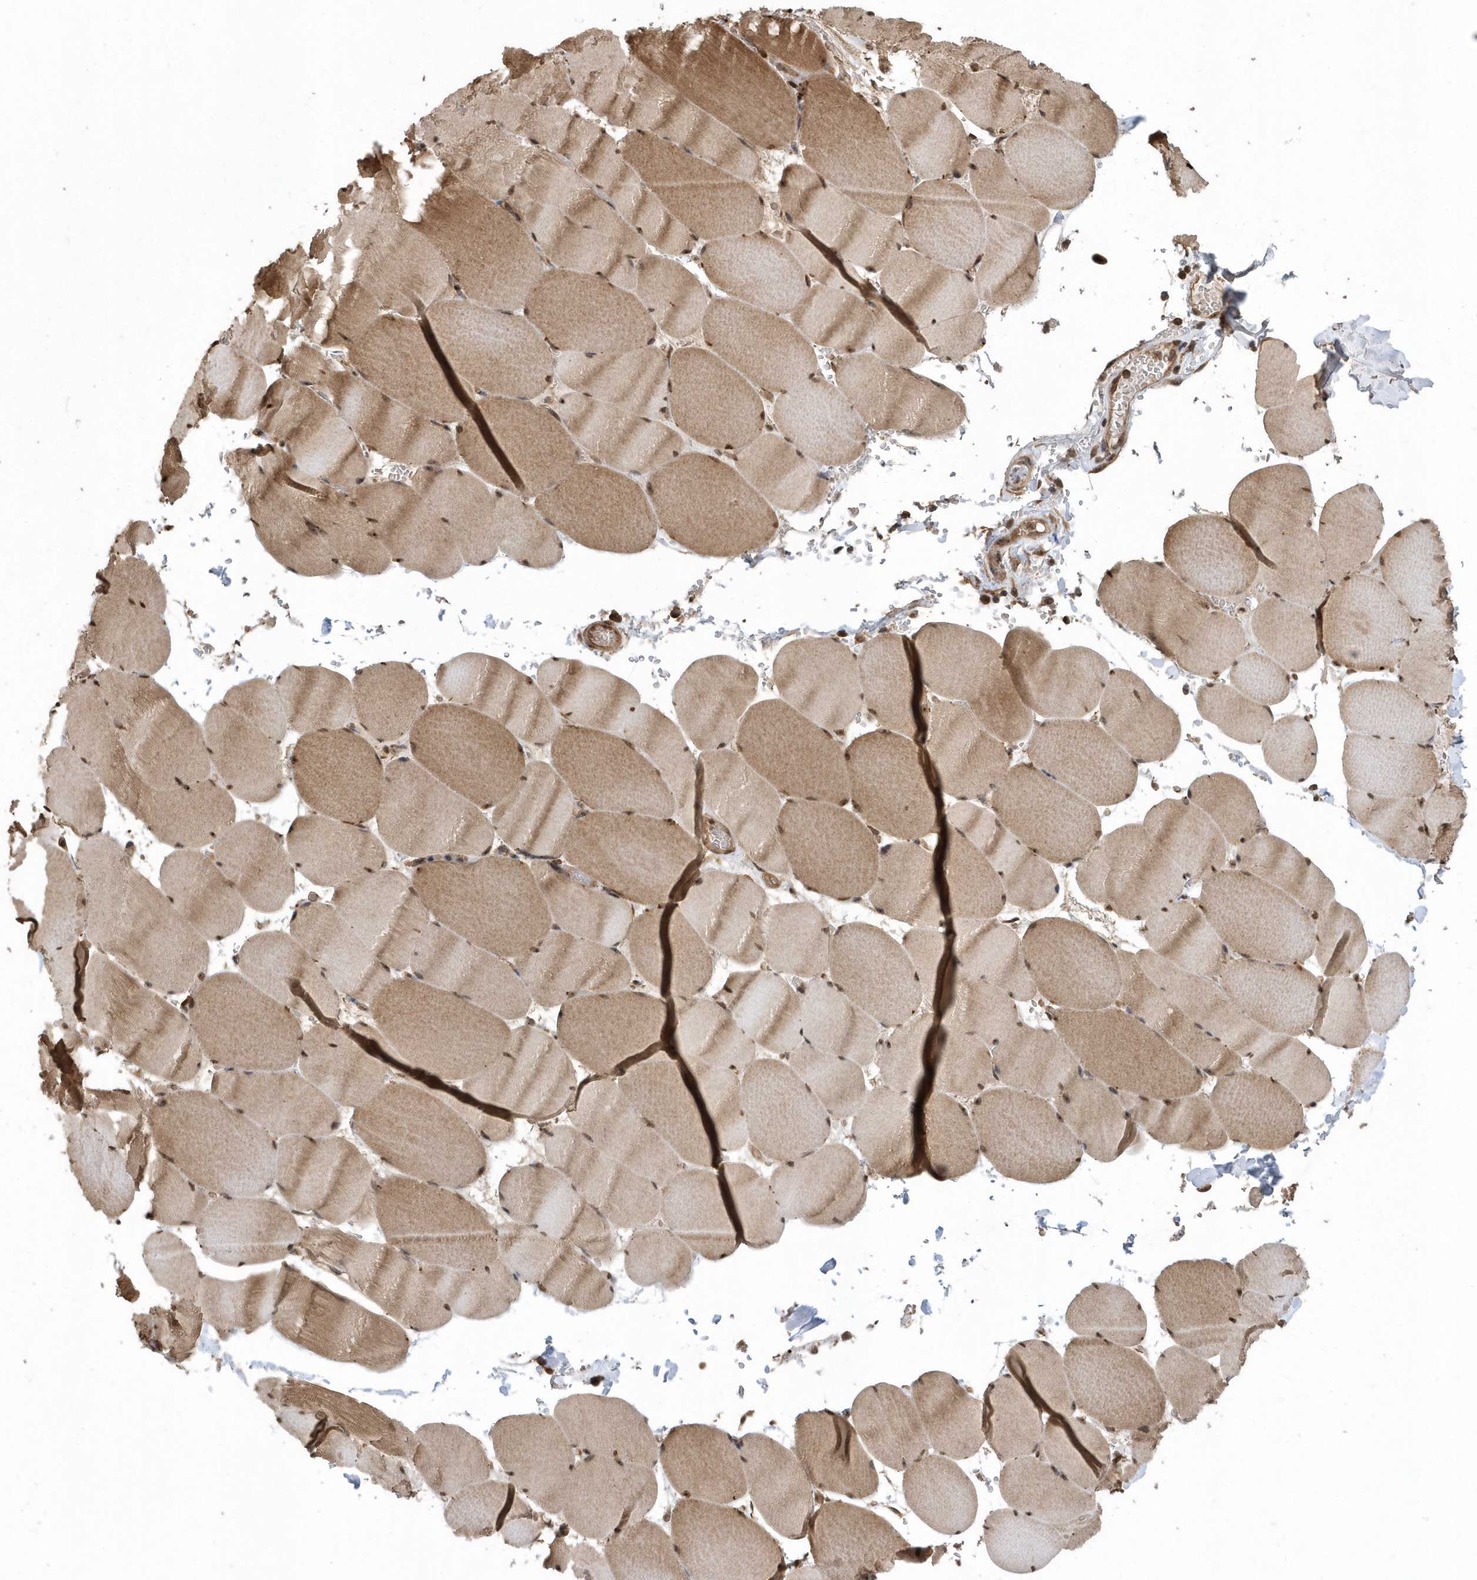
{"staining": {"intensity": "moderate", "quantity": ">75%", "location": "cytoplasmic/membranous,nuclear"}, "tissue": "skeletal muscle", "cell_type": "Myocytes", "image_type": "normal", "snomed": [{"axis": "morphology", "description": "Normal tissue, NOS"}, {"axis": "topography", "description": "Skeletal muscle"}, {"axis": "topography", "description": "Head-Neck"}], "caption": "Skeletal muscle stained with IHC exhibits moderate cytoplasmic/membranous,nuclear positivity in about >75% of myocytes. The staining is performed using DAB (3,3'-diaminobenzidine) brown chromogen to label protein expression. The nuclei are counter-stained blue using hematoxylin.", "gene": "WASHC5", "patient": {"sex": "male", "age": 66}}